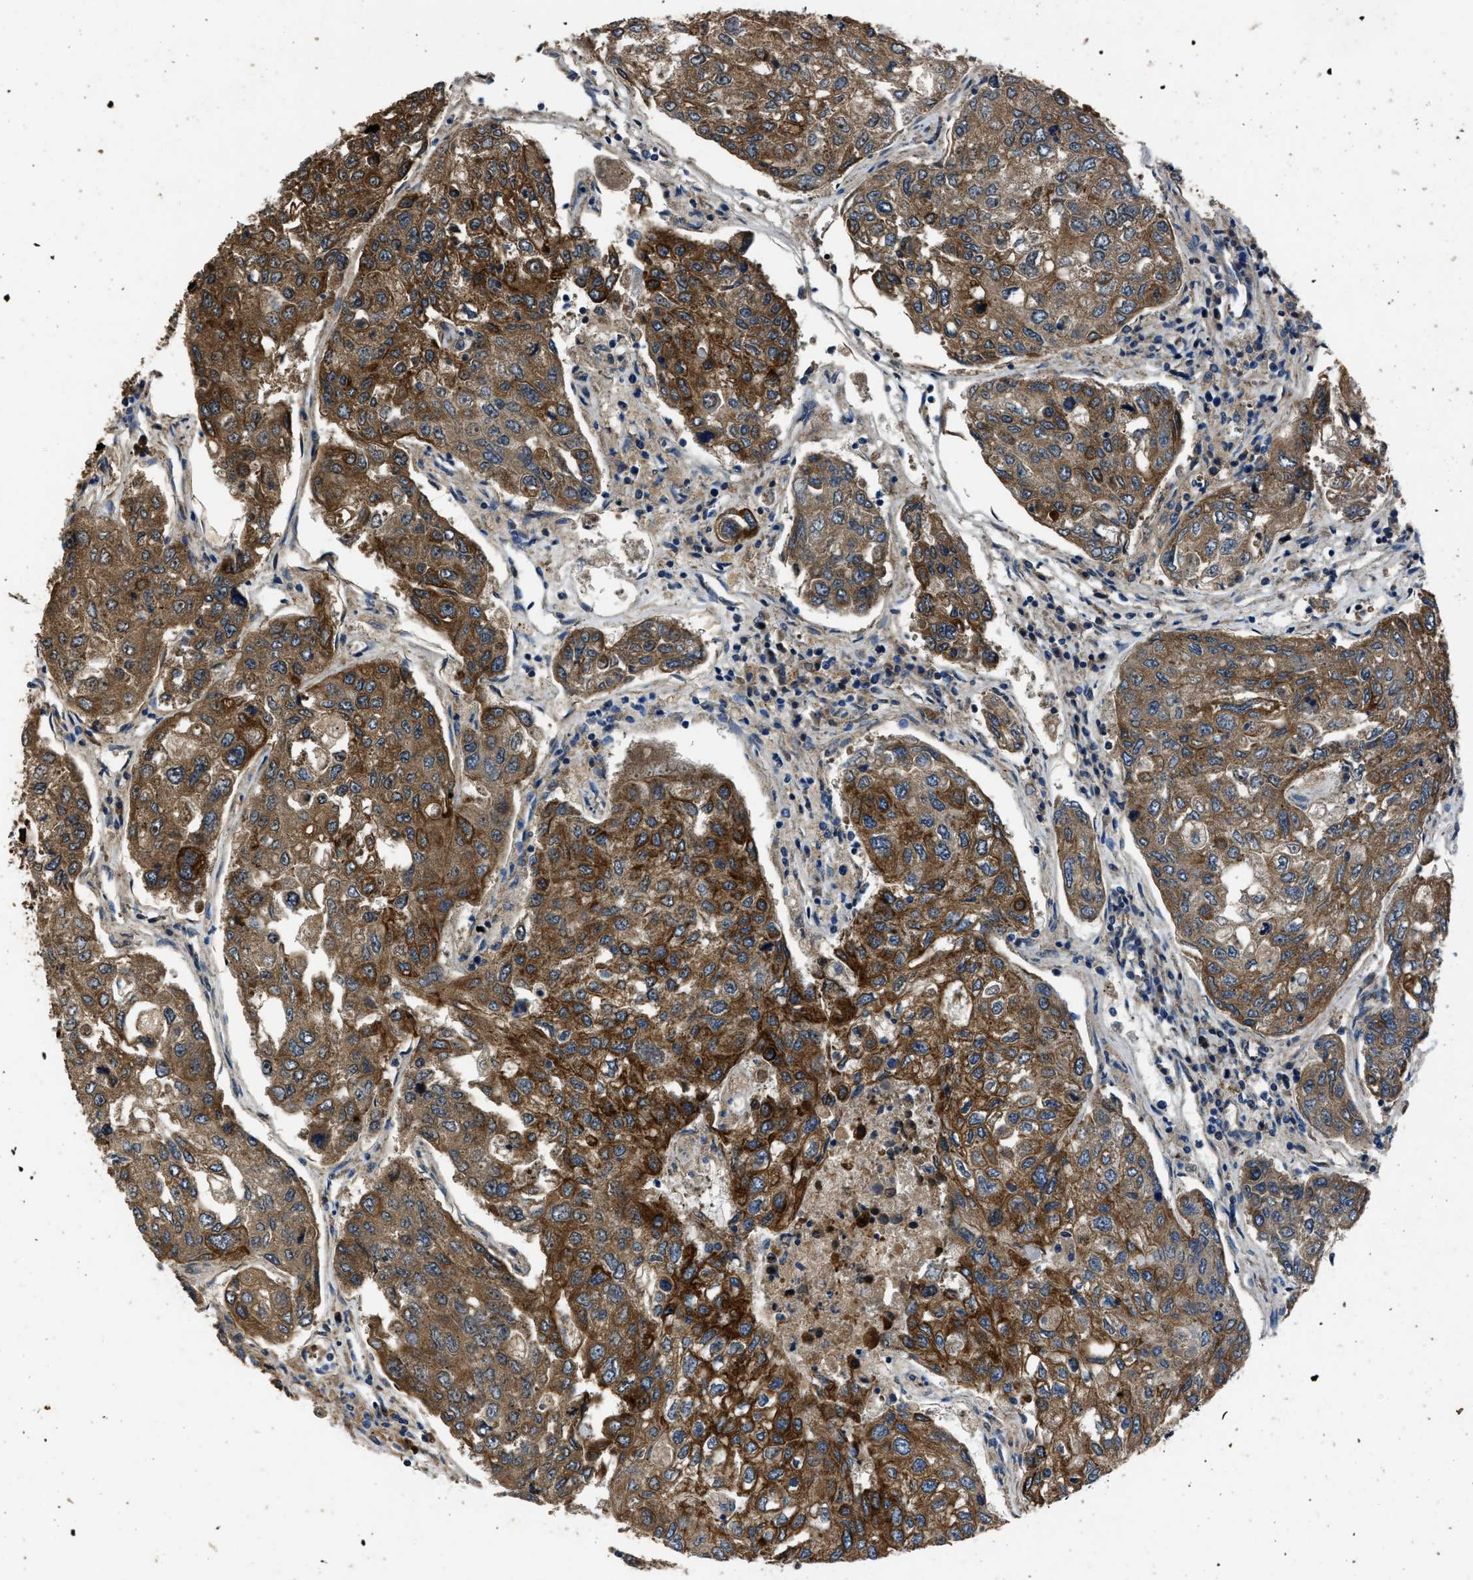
{"staining": {"intensity": "strong", "quantity": ">75%", "location": "cytoplasmic/membranous"}, "tissue": "urothelial cancer", "cell_type": "Tumor cells", "image_type": "cancer", "snomed": [{"axis": "morphology", "description": "Urothelial carcinoma, High grade"}, {"axis": "topography", "description": "Lymph node"}, {"axis": "topography", "description": "Urinary bladder"}], "caption": "Immunohistochemistry (IHC) micrograph of human high-grade urothelial carcinoma stained for a protein (brown), which exhibits high levels of strong cytoplasmic/membranous staining in about >75% of tumor cells.", "gene": "ERC1", "patient": {"sex": "male", "age": 51}}